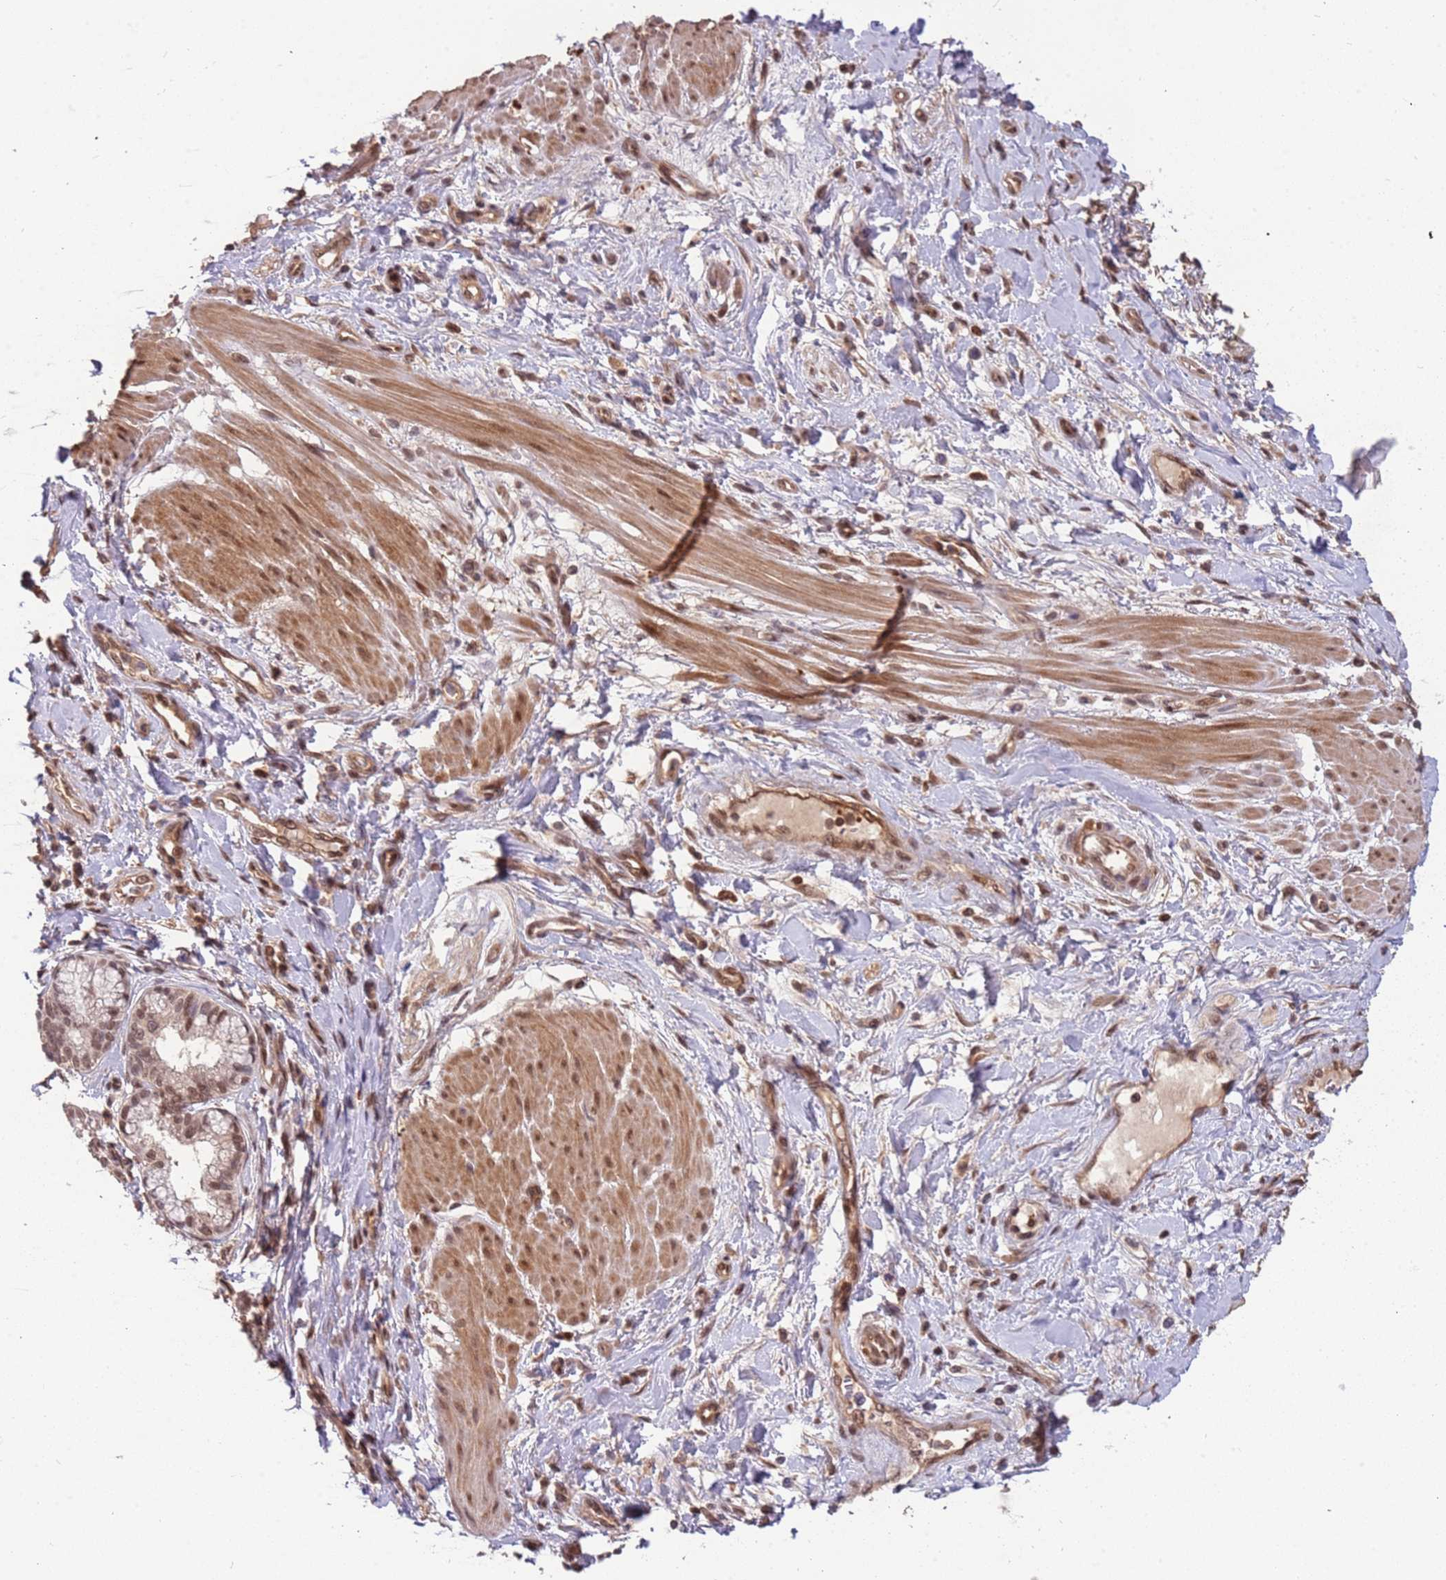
{"staining": {"intensity": "moderate", "quantity": ">75%", "location": "nuclear"}, "tissue": "pancreatic cancer", "cell_type": "Tumor cells", "image_type": "cancer", "snomed": [{"axis": "morphology", "description": "Adenocarcinoma, NOS"}, {"axis": "topography", "description": "Pancreas"}], "caption": "DAB (3,3'-diaminobenzidine) immunohistochemical staining of human pancreatic cancer (adenocarcinoma) displays moderate nuclear protein positivity in approximately >75% of tumor cells.", "gene": "GBP2", "patient": {"sex": "male", "age": 72}}